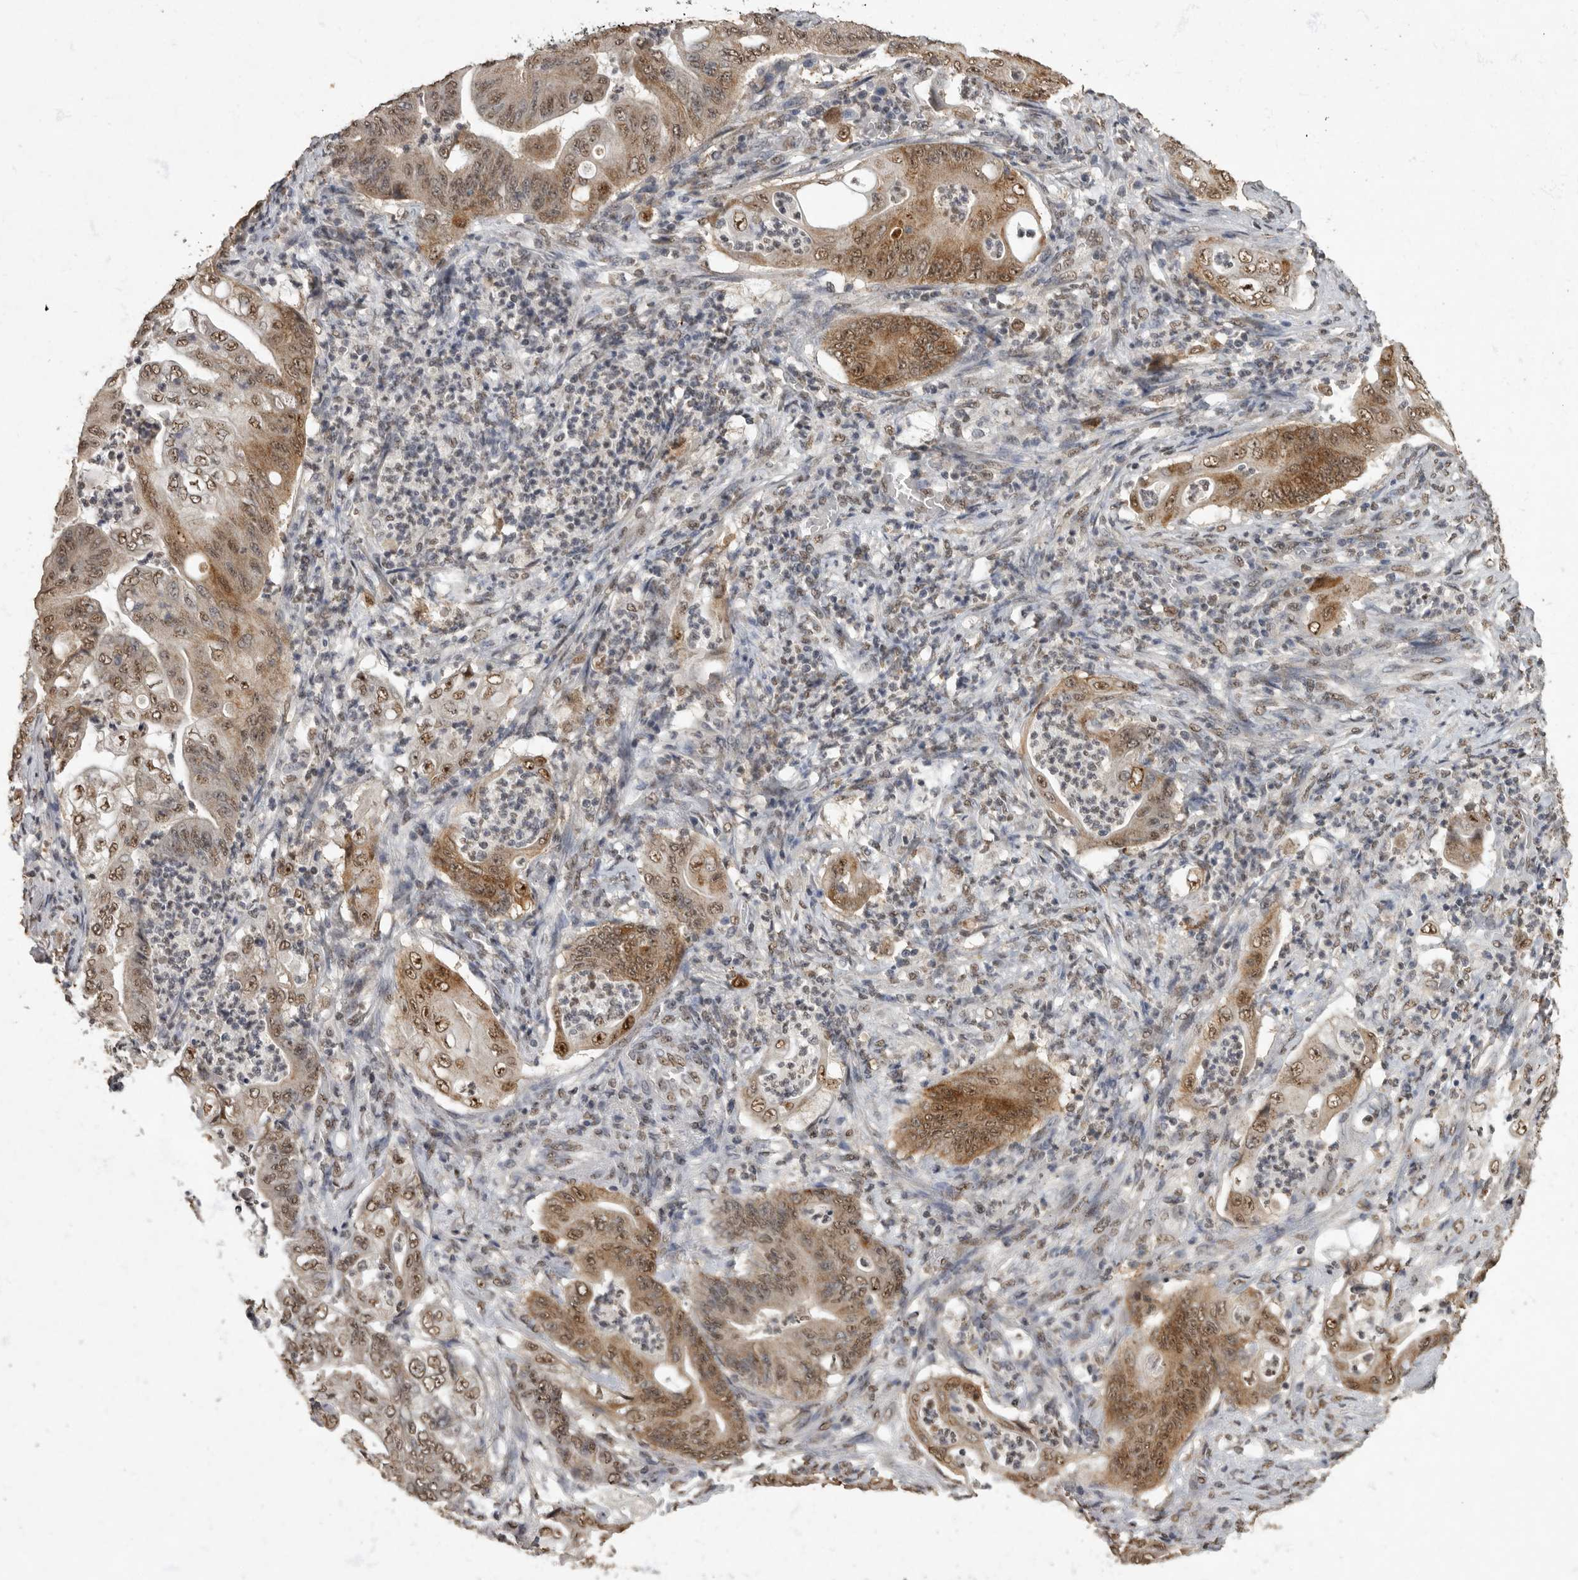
{"staining": {"intensity": "moderate", "quantity": ">75%", "location": "cytoplasmic/membranous,nuclear"}, "tissue": "stomach cancer", "cell_type": "Tumor cells", "image_type": "cancer", "snomed": [{"axis": "morphology", "description": "Adenocarcinoma, NOS"}, {"axis": "topography", "description": "Stomach"}], "caption": "Stomach cancer (adenocarcinoma) stained with DAB (3,3'-diaminobenzidine) immunohistochemistry exhibits medium levels of moderate cytoplasmic/membranous and nuclear positivity in about >75% of tumor cells. The protein of interest is stained brown, and the nuclei are stained in blue (DAB IHC with brightfield microscopy, high magnification).", "gene": "NBL1", "patient": {"sex": "female", "age": 73}}